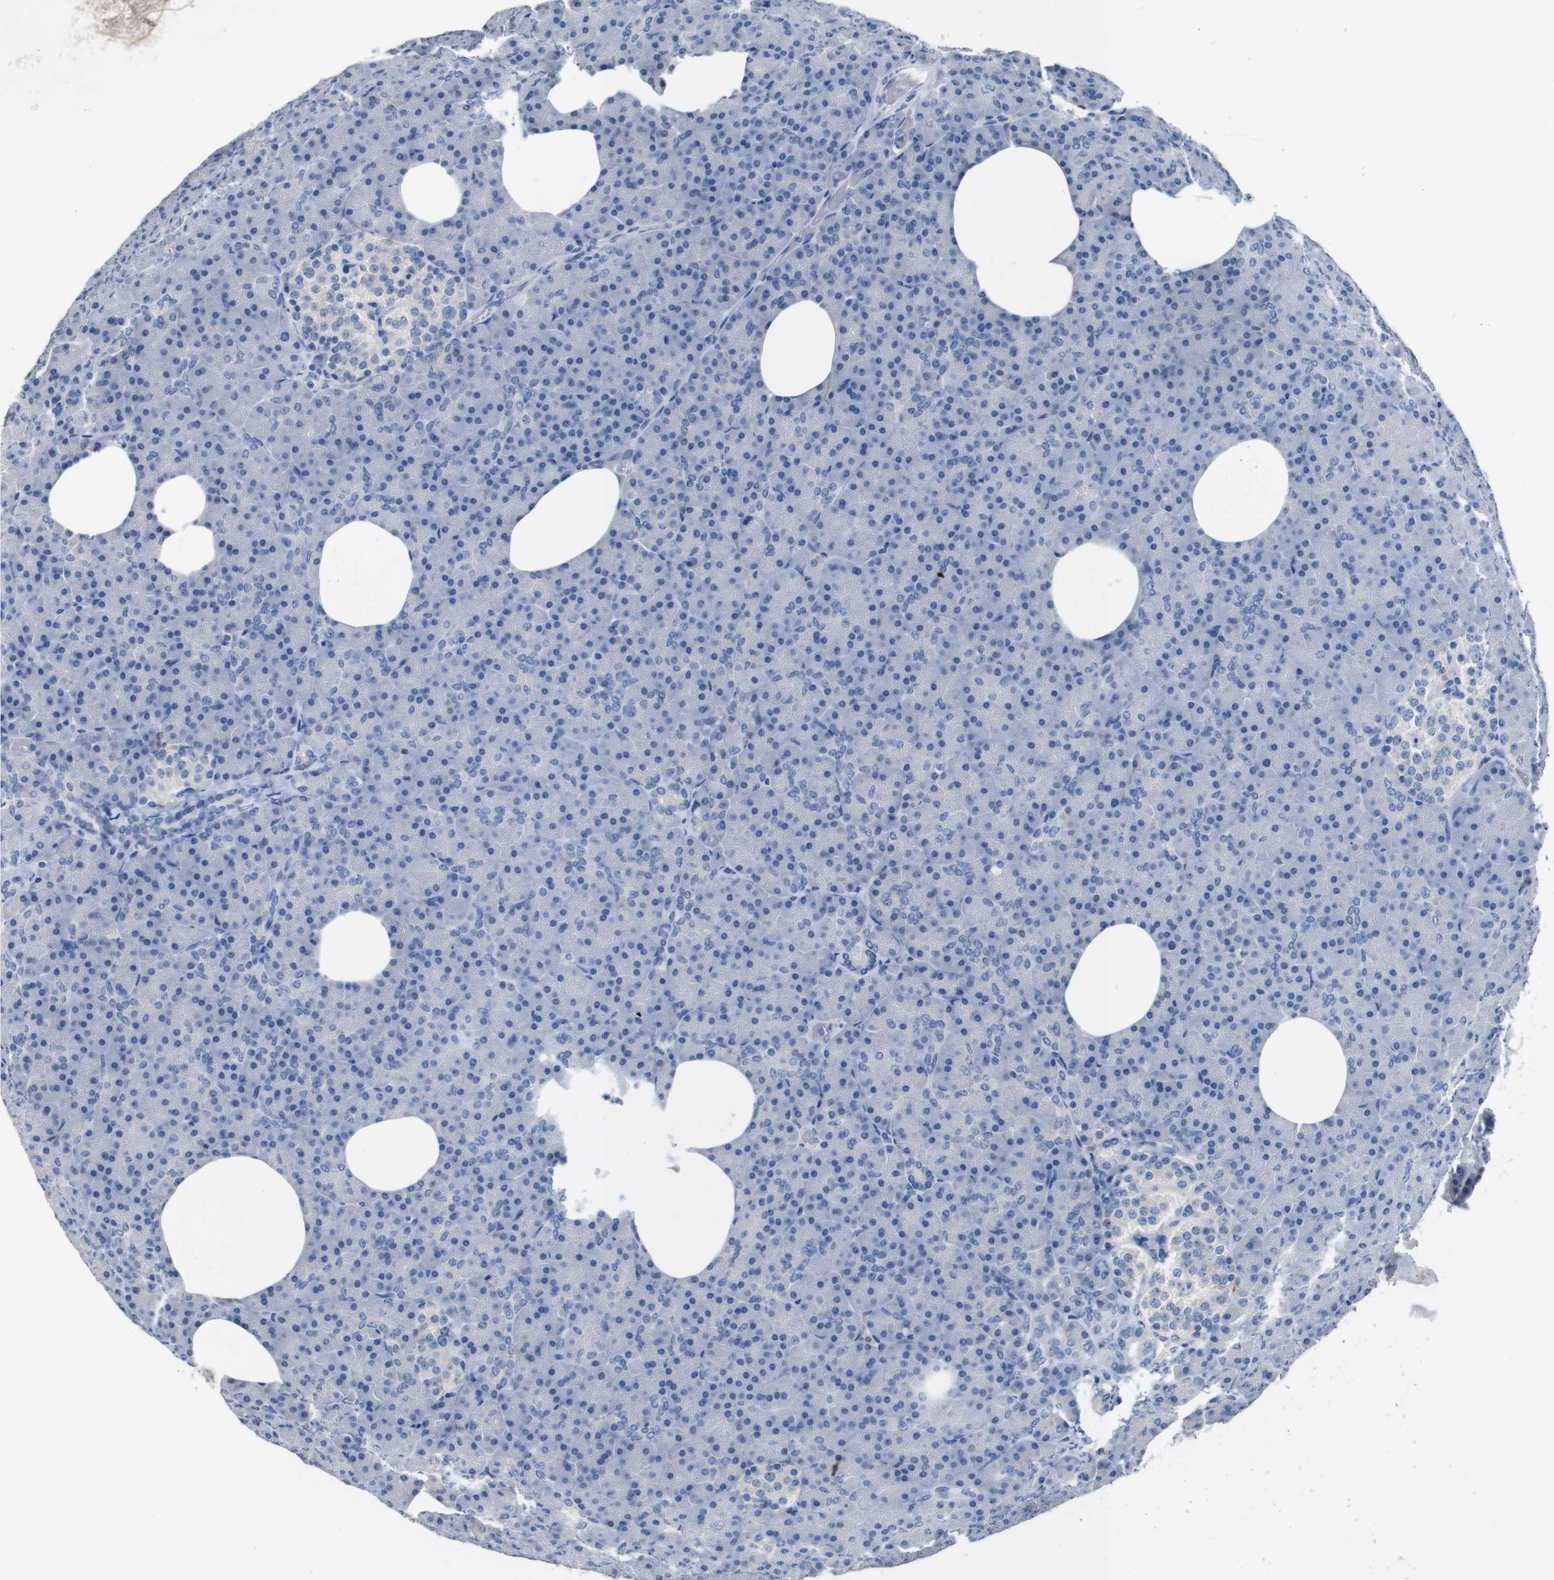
{"staining": {"intensity": "negative", "quantity": "none", "location": "none"}, "tissue": "pancreas", "cell_type": "Exocrine glandular cells", "image_type": "normal", "snomed": [{"axis": "morphology", "description": "Normal tissue, NOS"}, {"axis": "topography", "description": "Pancreas"}], "caption": "The photomicrograph shows no significant staining in exocrine glandular cells of pancreas.", "gene": "SLC2A8", "patient": {"sex": "female", "age": 35}}